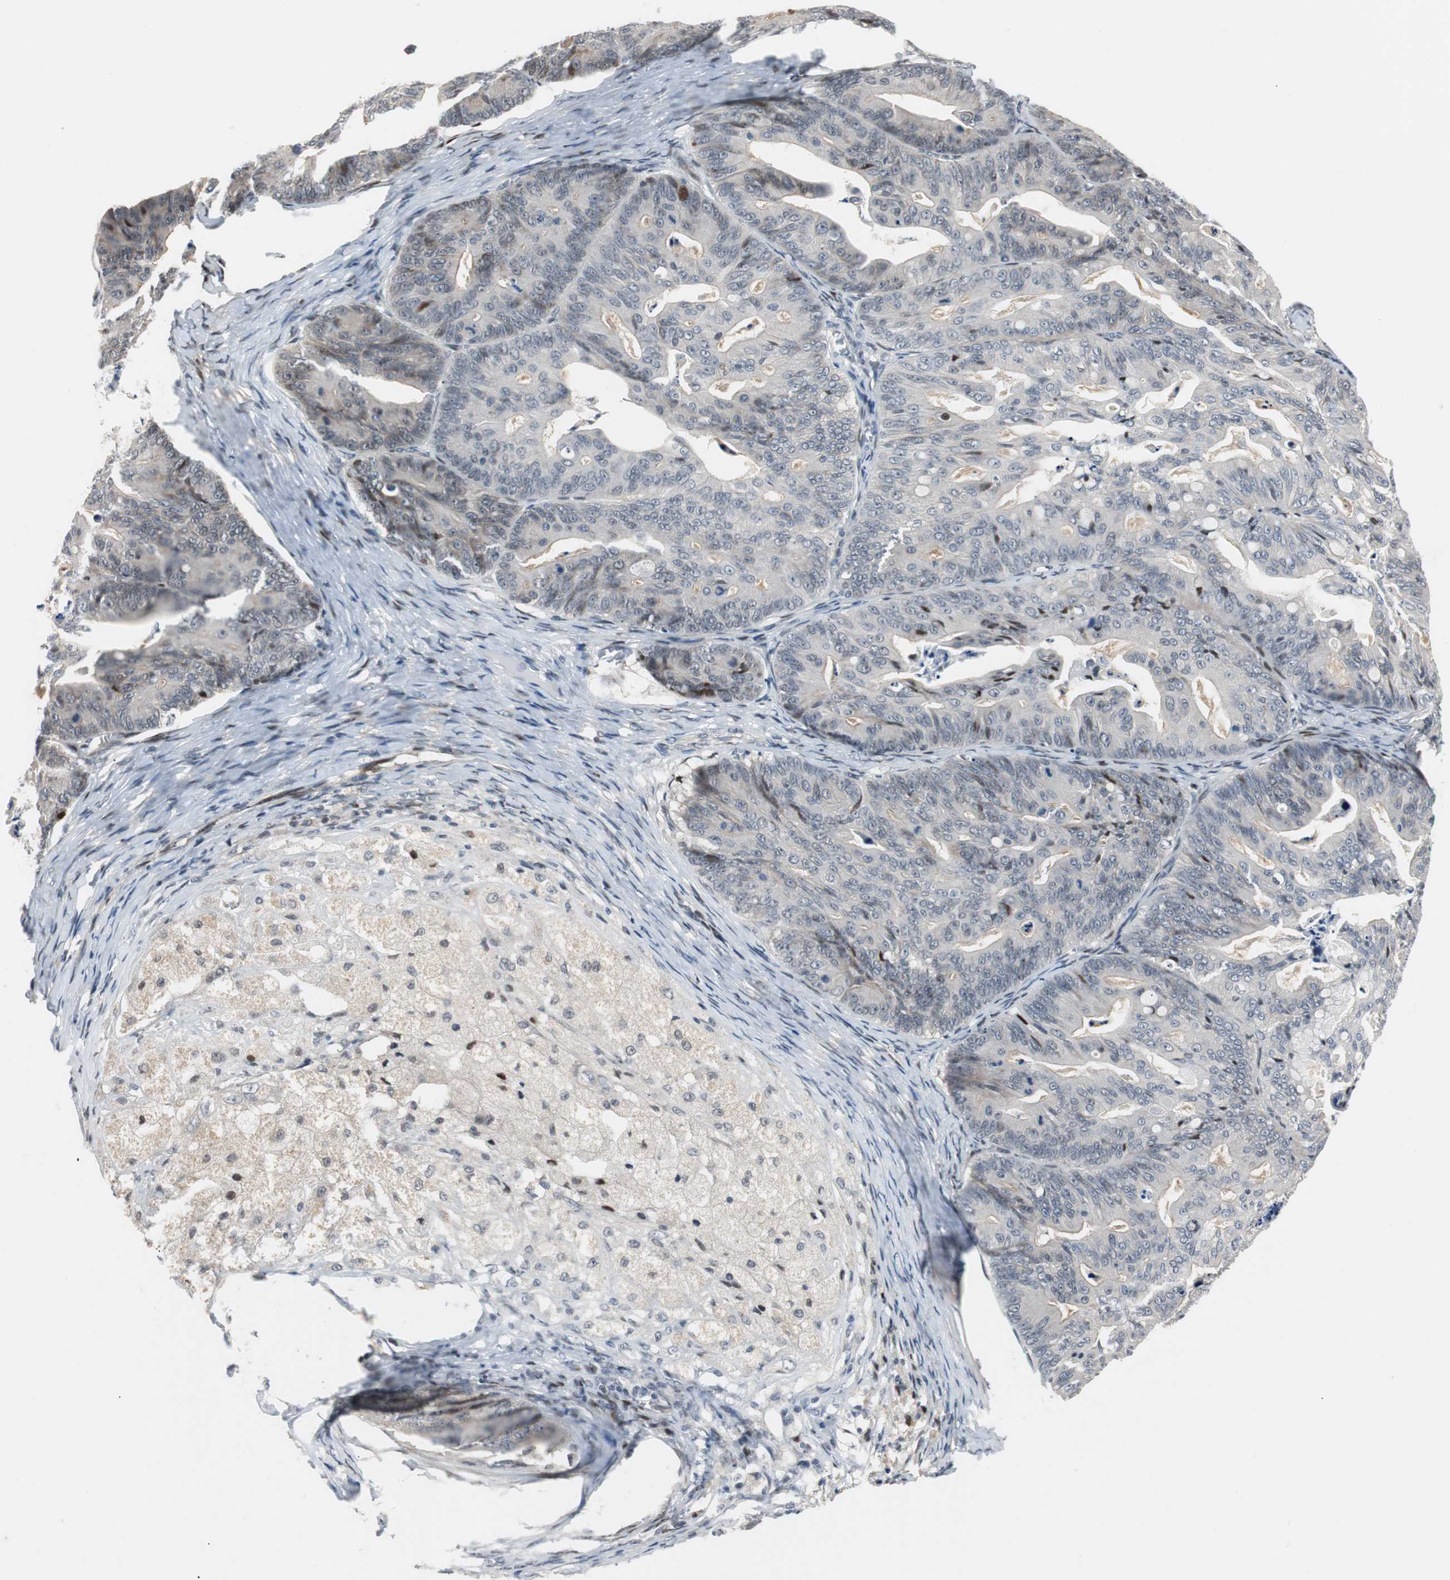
{"staining": {"intensity": "moderate", "quantity": "<25%", "location": "nuclear"}, "tissue": "ovarian cancer", "cell_type": "Tumor cells", "image_type": "cancer", "snomed": [{"axis": "morphology", "description": "Cystadenocarcinoma, mucinous, NOS"}, {"axis": "topography", "description": "Ovary"}], "caption": "Tumor cells reveal moderate nuclear staining in approximately <25% of cells in mucinous cystadenocarcinoma (ovarian).", "gene": "RAD1", "patient": {"sex": "female", "age": 36}}